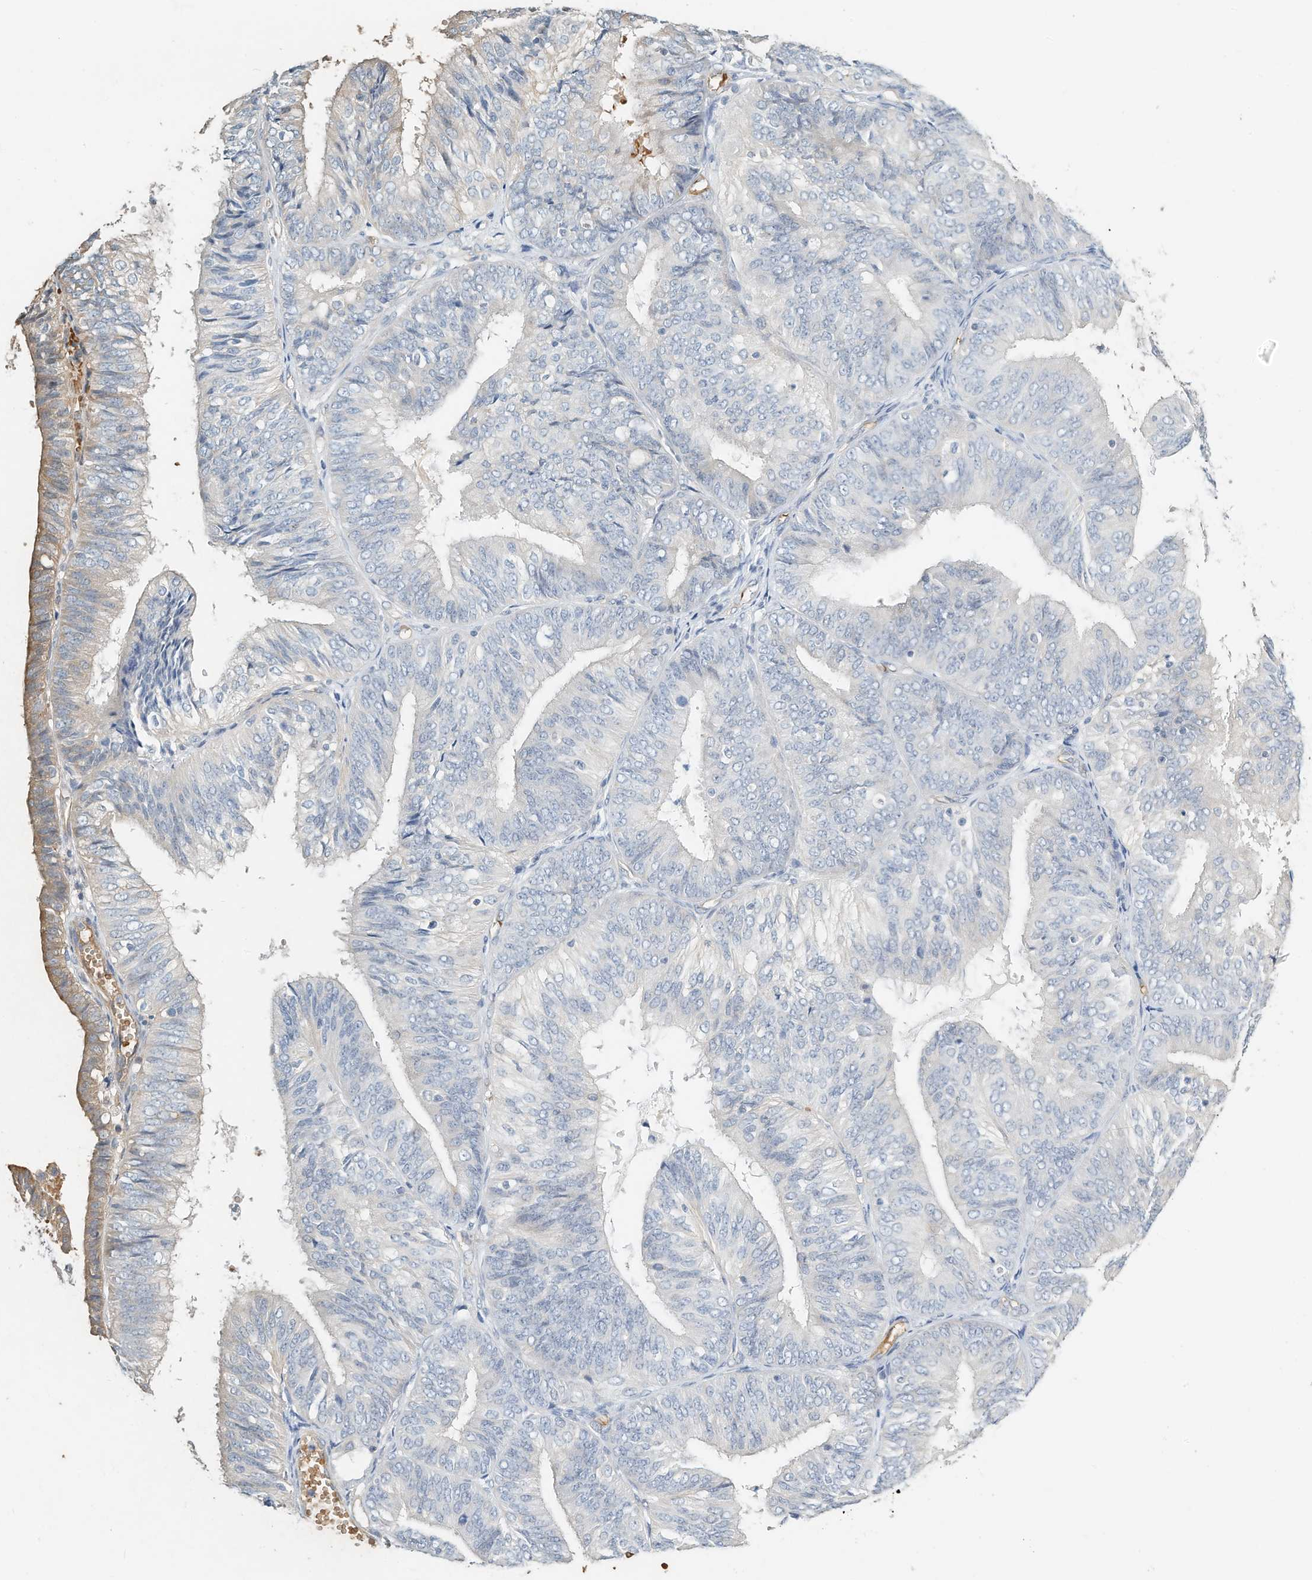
{"staining": {"intensity": "weak", "quantity": "<25%", "location": "cytoplasmic/membranous"}, "tissue": "endometrial cancer", "cell_type": "Tumor cells", "image_type": "cancer", "snomed": [{"axis": "morphology", "description": "Adenocarcinoma, NOS"}, {"axis": "topography", "description": "Endometrium"}], "caption": "IHC micrograph of endometrial cancer (adenocarcinoma) stained for a protein (brown), which shows no staining in tumor cells.", "gene": "RCAN3", "patient": {"sex": "female", "age": 58}}